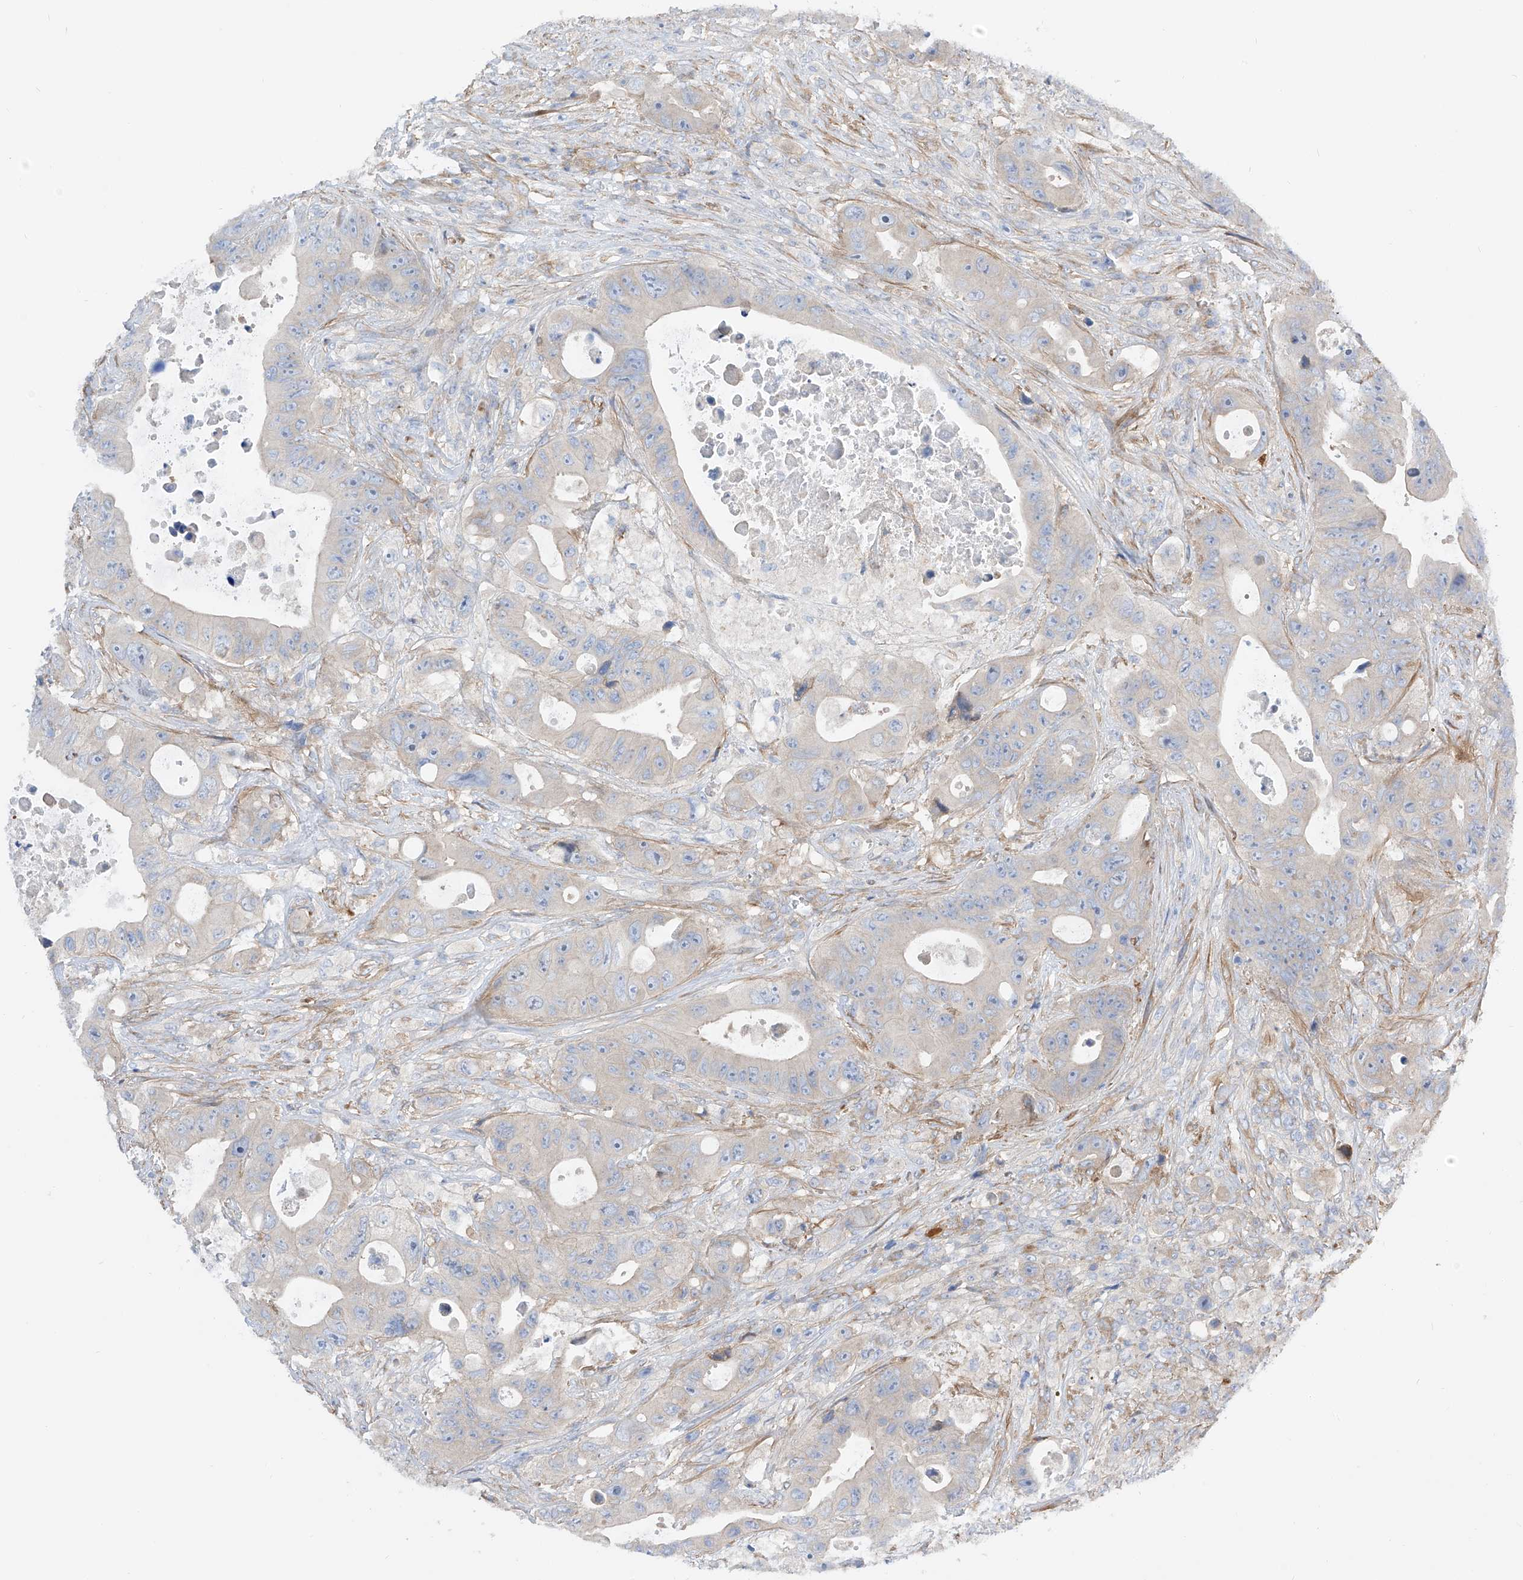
{"staining": {"intensity": "negative", "quantity": "none", "location": "none"}, "tissue": "colorectal cancer", "cell_type": "Tumor cells", "image_type": "cancer", "snomed": [{"axis": "morphology", "description": "Adenocarcinoma, NOS"}, {"axis": "topography", "description": "Colon"}], "caption": "Photomicrograph shows no significant protein expression in tumor cells of colorectal cancer.", "gene": "LCA5", "patient": {"sex": "female", "age": 46}}